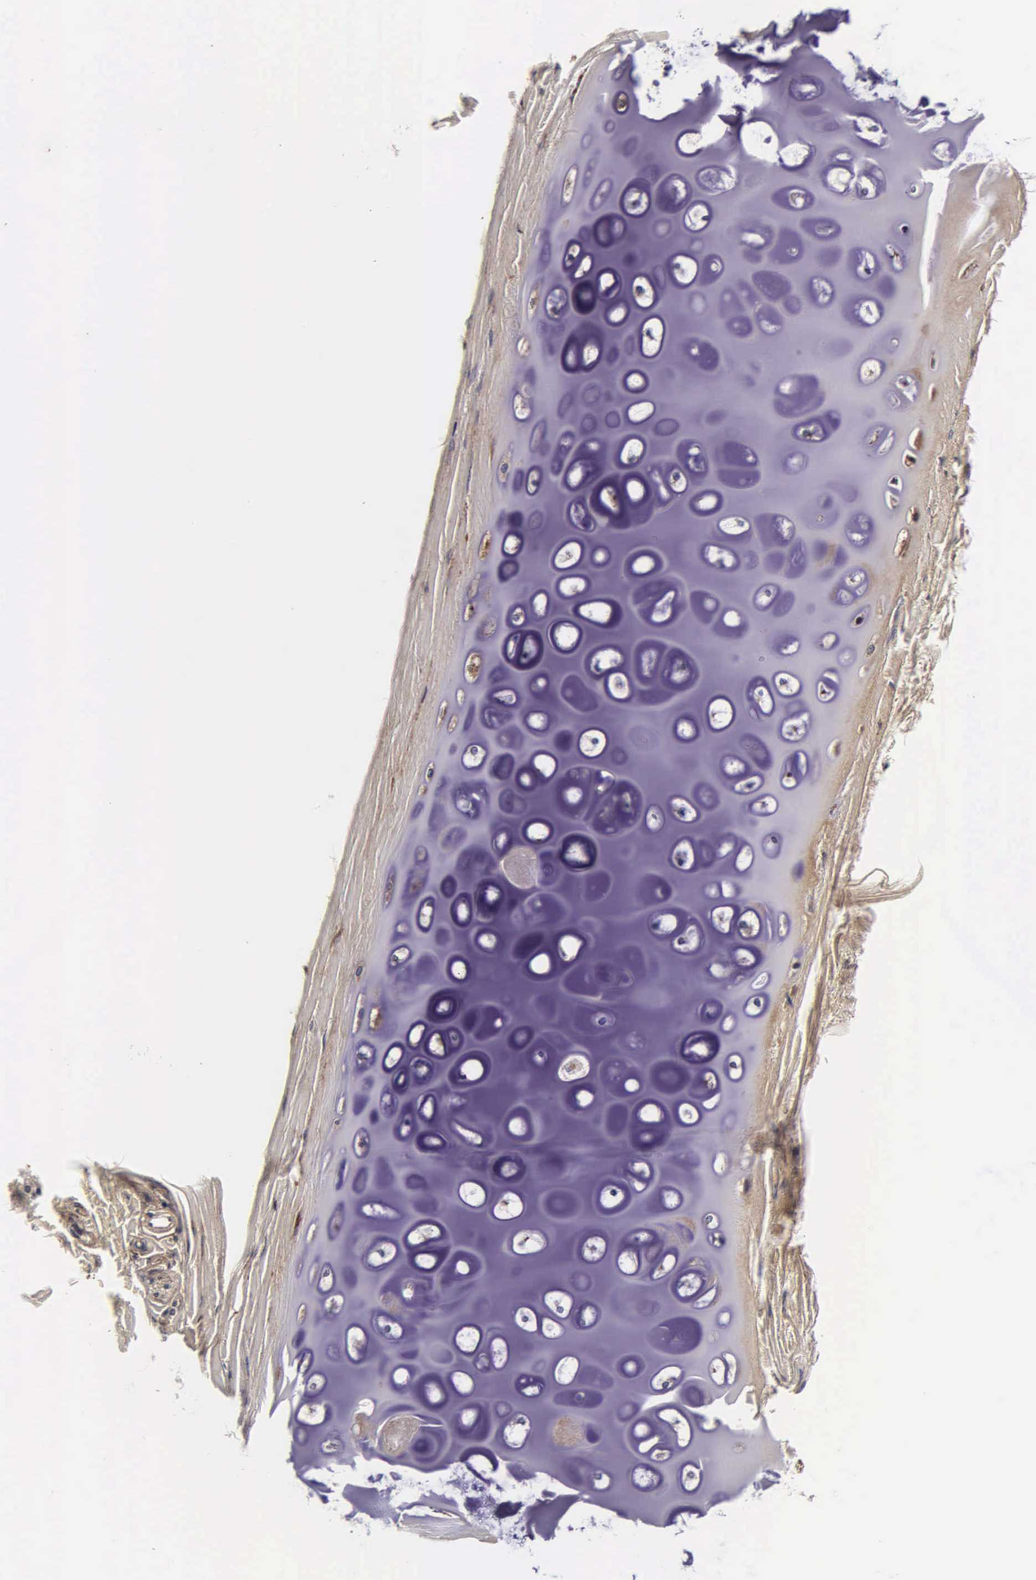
{"staining": {"intensity": "moderate", "quantity": ">75%", "location": "cytoplasmic/membranous"}, "tissue": "adipose tissue", "cell_type": "Adipocytes", "image_type": "normal", "snomed": [{"axis": "morphology", "description": "Normal tissue, NOS"}, {"axis": "topography", "description": "Cartilage tissue"}, {"axis": "topography", "description": "Lung"}], "caption": "Immunohistochemical staining of unremarkable adipose tissue demonstrates medium levels of moderate cytoplasmic/membranous staining in about >75% of adipocytes. Using DAB (3,3'-diaminobenzidine) (brown) and hematoxylin (blue) stains, captured at high magnification using brightfield microscopy.", "gene": "CST3", "patient": {"sex": "male", "age": 65}}